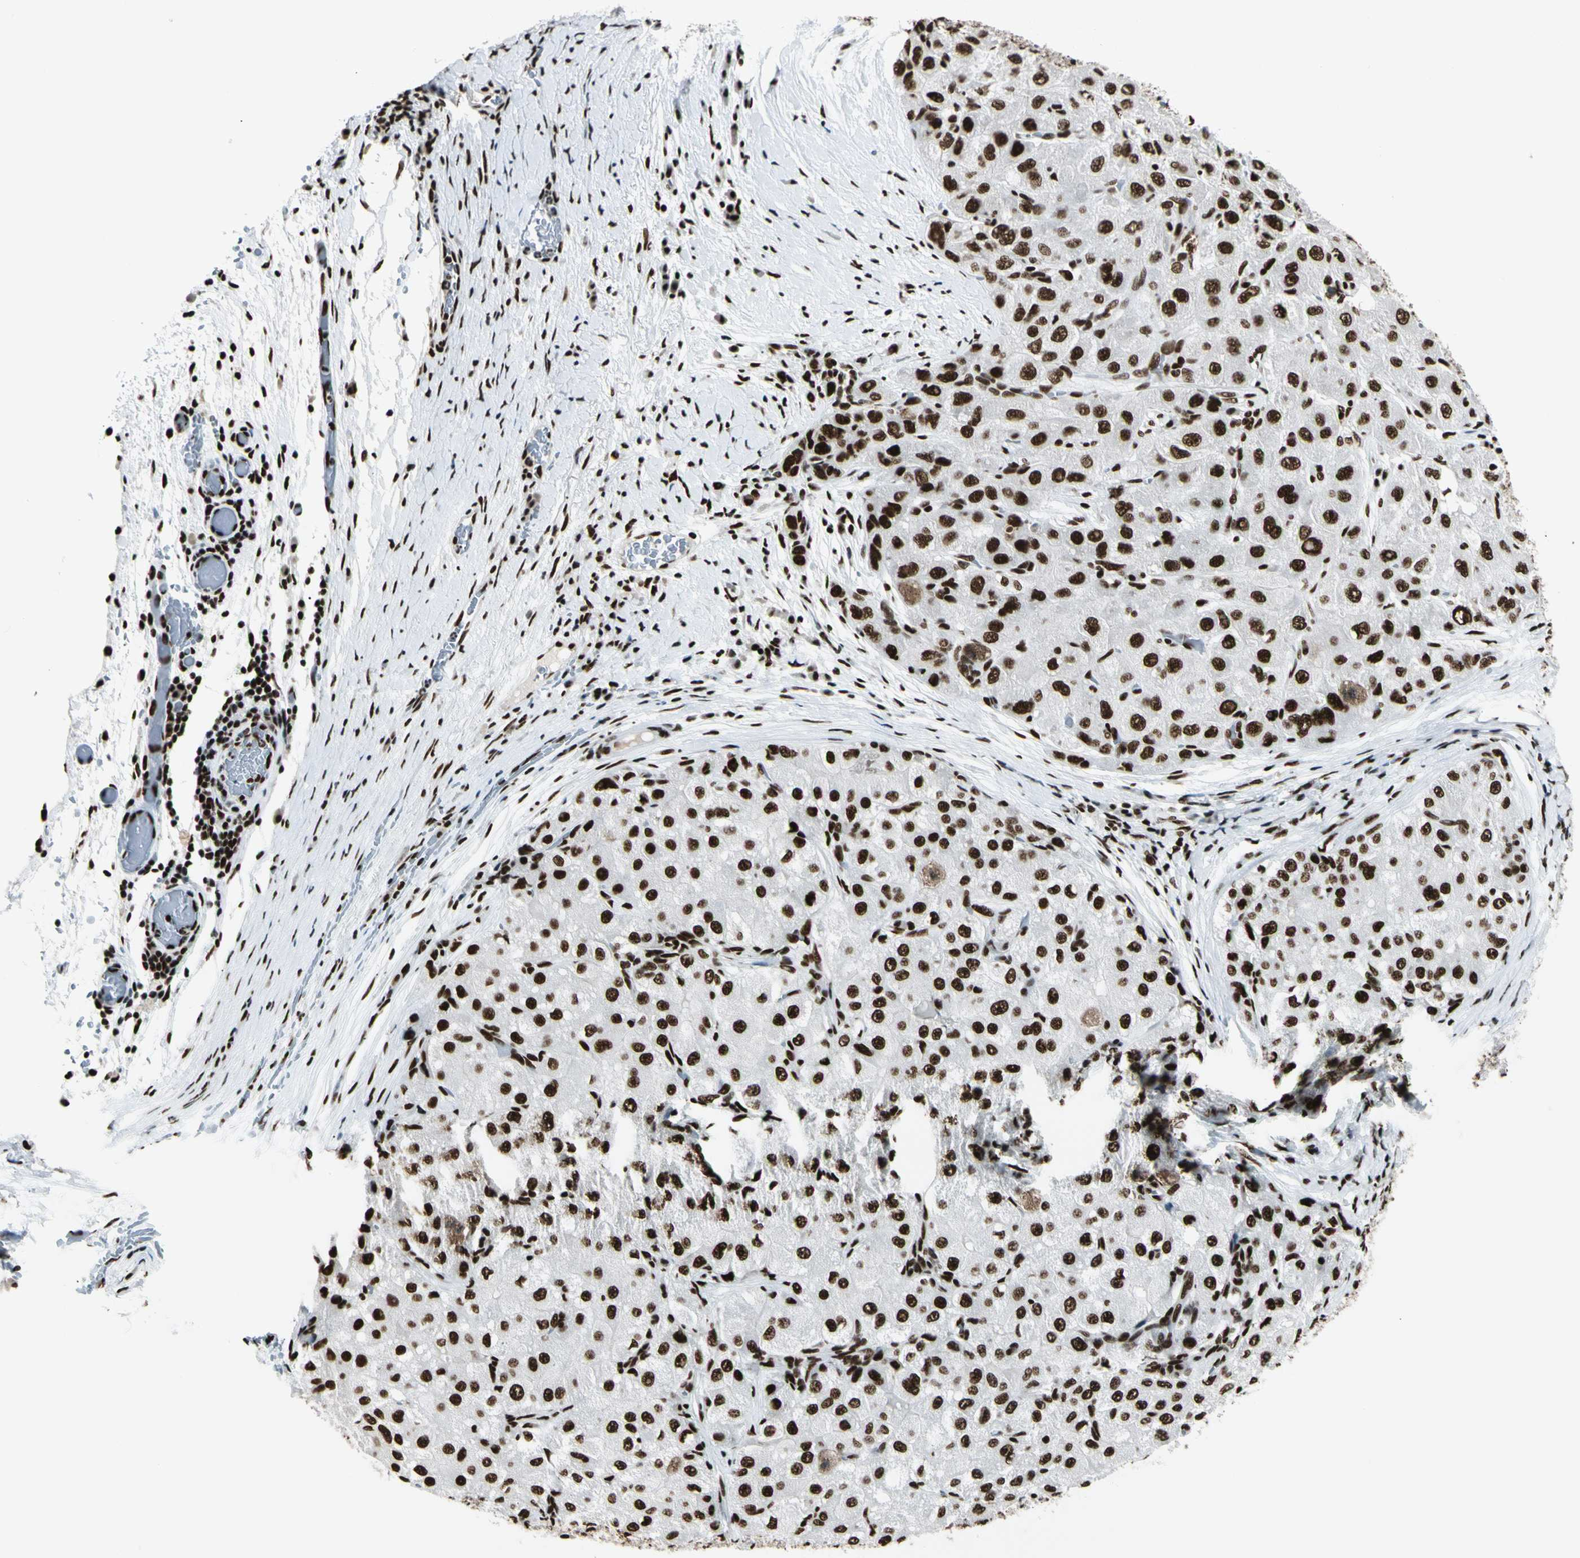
{"staining": {"intensity": "strong", "quantity": ">75%", "location": "nuclear"}, "tissue": "liver cancer", "cell_type": "Tumor cells", "image_type": "cancer", "snomed": [{"axis": "morphology", "description": "Carcinoma, Hepatocellular, NOS"}, {"axis": "topography", "description": "Liver"}], "caption": "Immunohistochemical staining of liver hepatocellular carcinoma displays strong nuclear protein expression in about >75% of tumor cells. The protein is shown in brown color, while the nuclei are stained blue.", "gene": "CCAR1", "patient": {"sex": "male", "age": 80}}